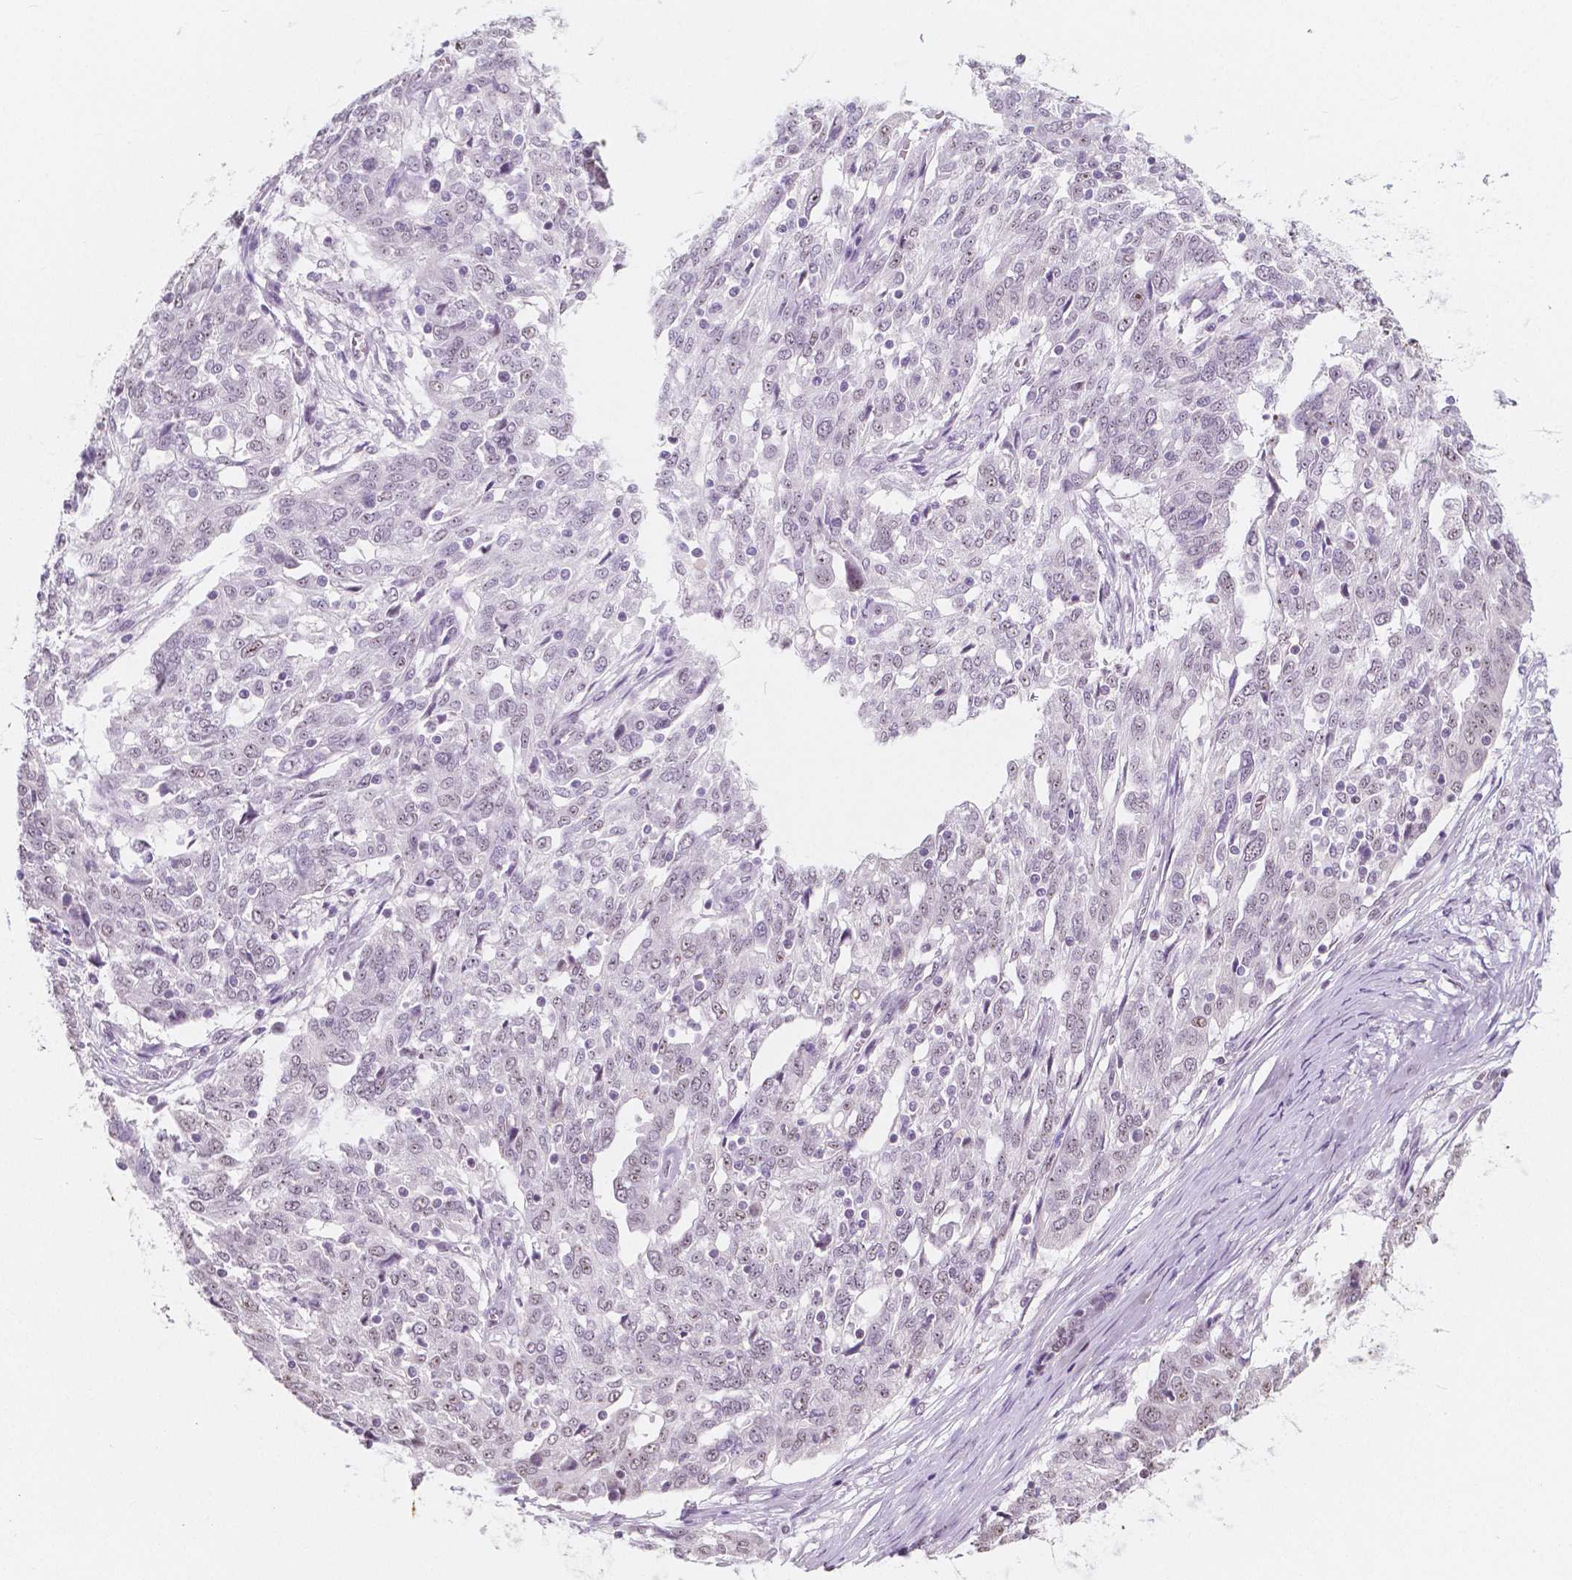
{"staining": {"intensity": "negative", "quantity": "none", "location": "none"}, "tissue": "ovarian cancer", "cell_type": "Tumor cells", "image_type": "cancer", "snomed": [{"axis": "morphology", "description": "Cystadenocarcinoma, serous, NOS"}, {"axis": "topography", "description": "Ovary"}], "caption": "A high-resolution image shows IHC staining of ovarian cancer (serous cystadenocarcinoma), which displays no significant expression in tumor cells.", "gene": "NOLC1", "patient": {"sex": "female", "age": 67}}